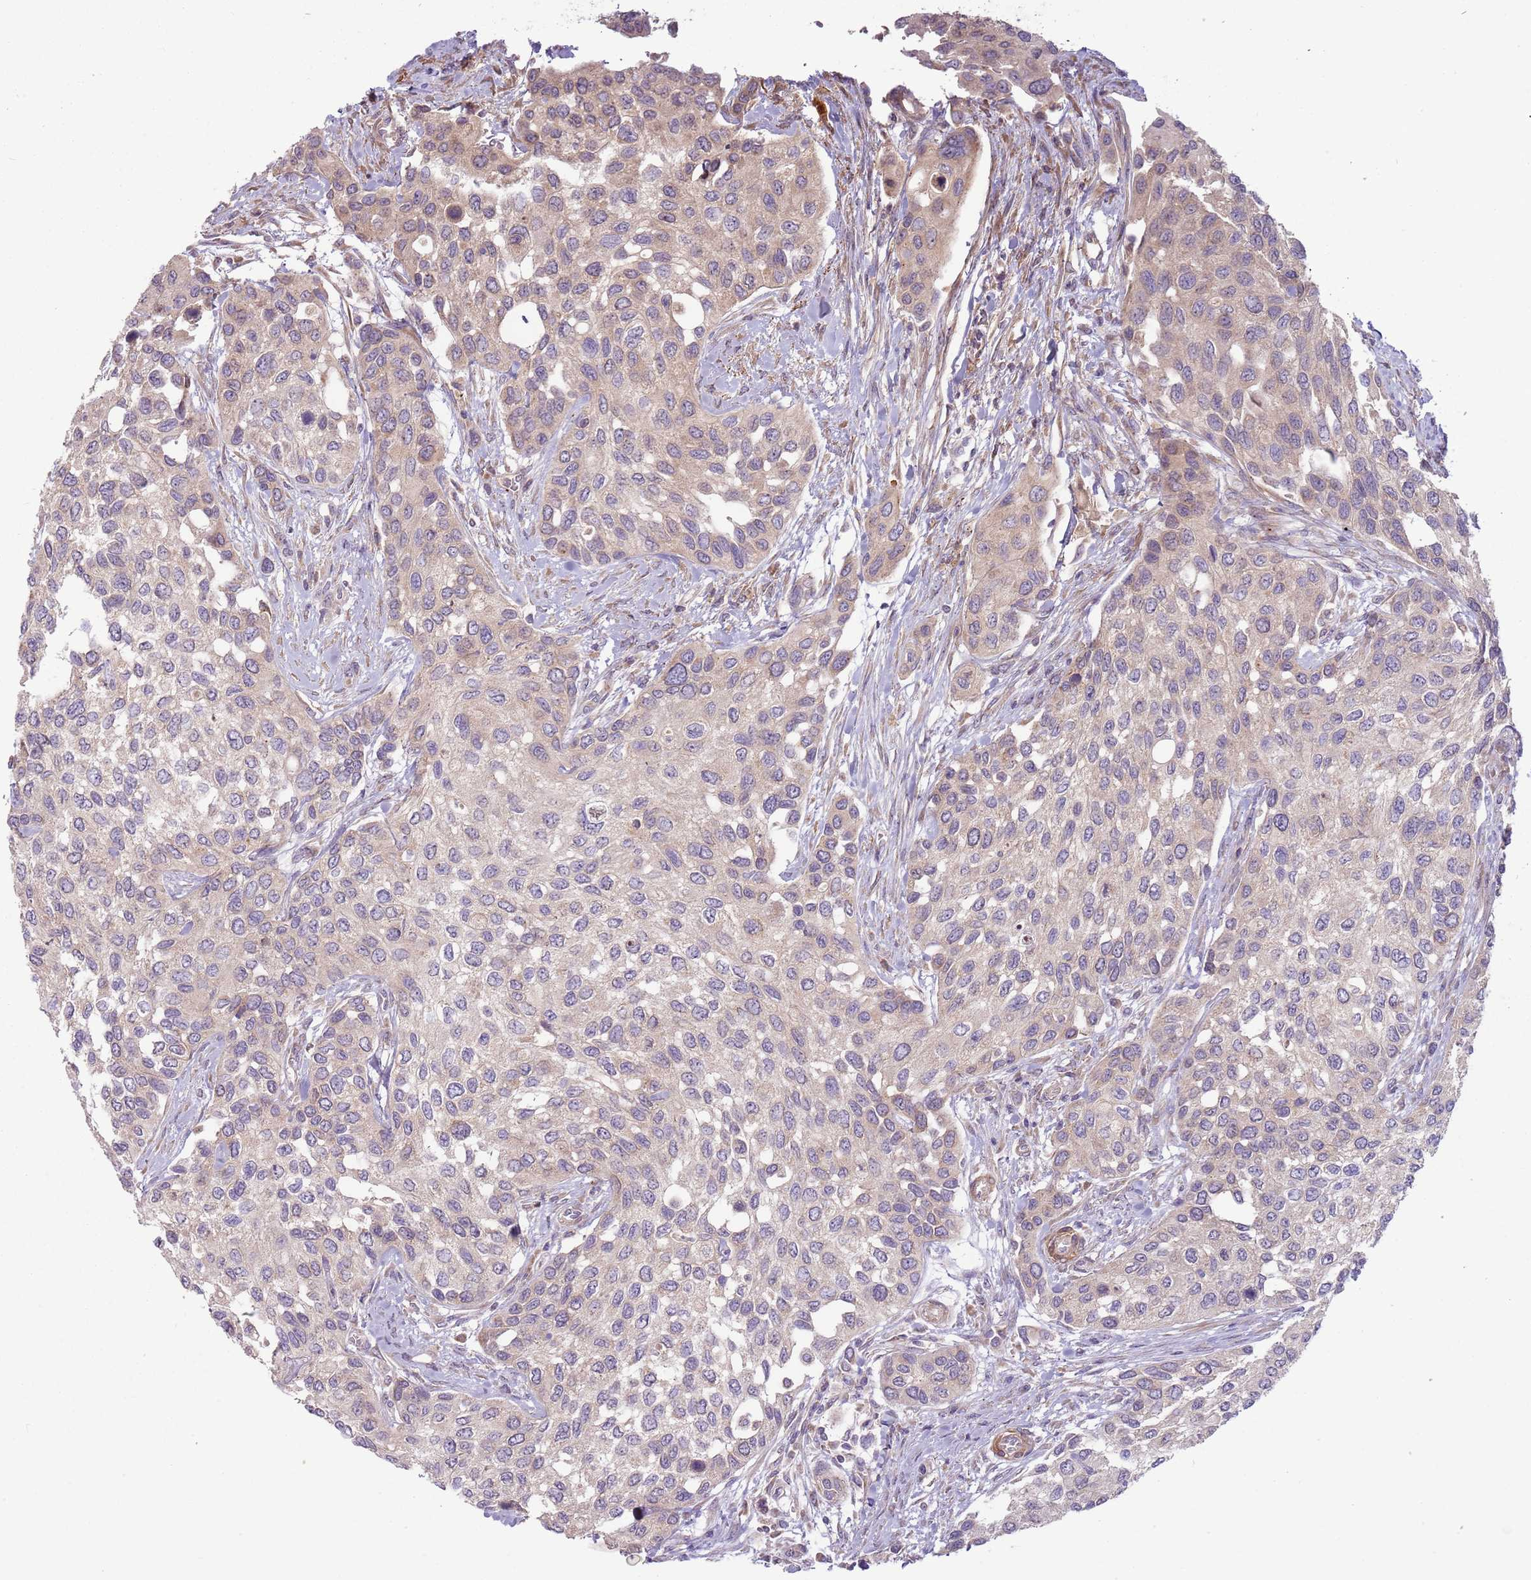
{"staining": {"intensity": "weak", "quantity": "<25%", "location": "cytoplasmic/membranous"}, "tissue": "urothelial cancer", "cell_type": "Tumor cells", "image_type": "cancer", "snomed": [{"axis": "morphology", "description": "Normal tissue, NOS"}, {"axis": "morphology", "description": "Urothelial carcinoma, High grade"}, {"axis": "topography", "description": "Vascular tissue"}, {"axis": "topography", "description": "Urinary bladder"}], "caption": "Photomicrograph shows no significant protein positivity in tumor cells of urothelial cancer.", "gene": "DTD2", "patient": {"sex": "female", "age": 56}}